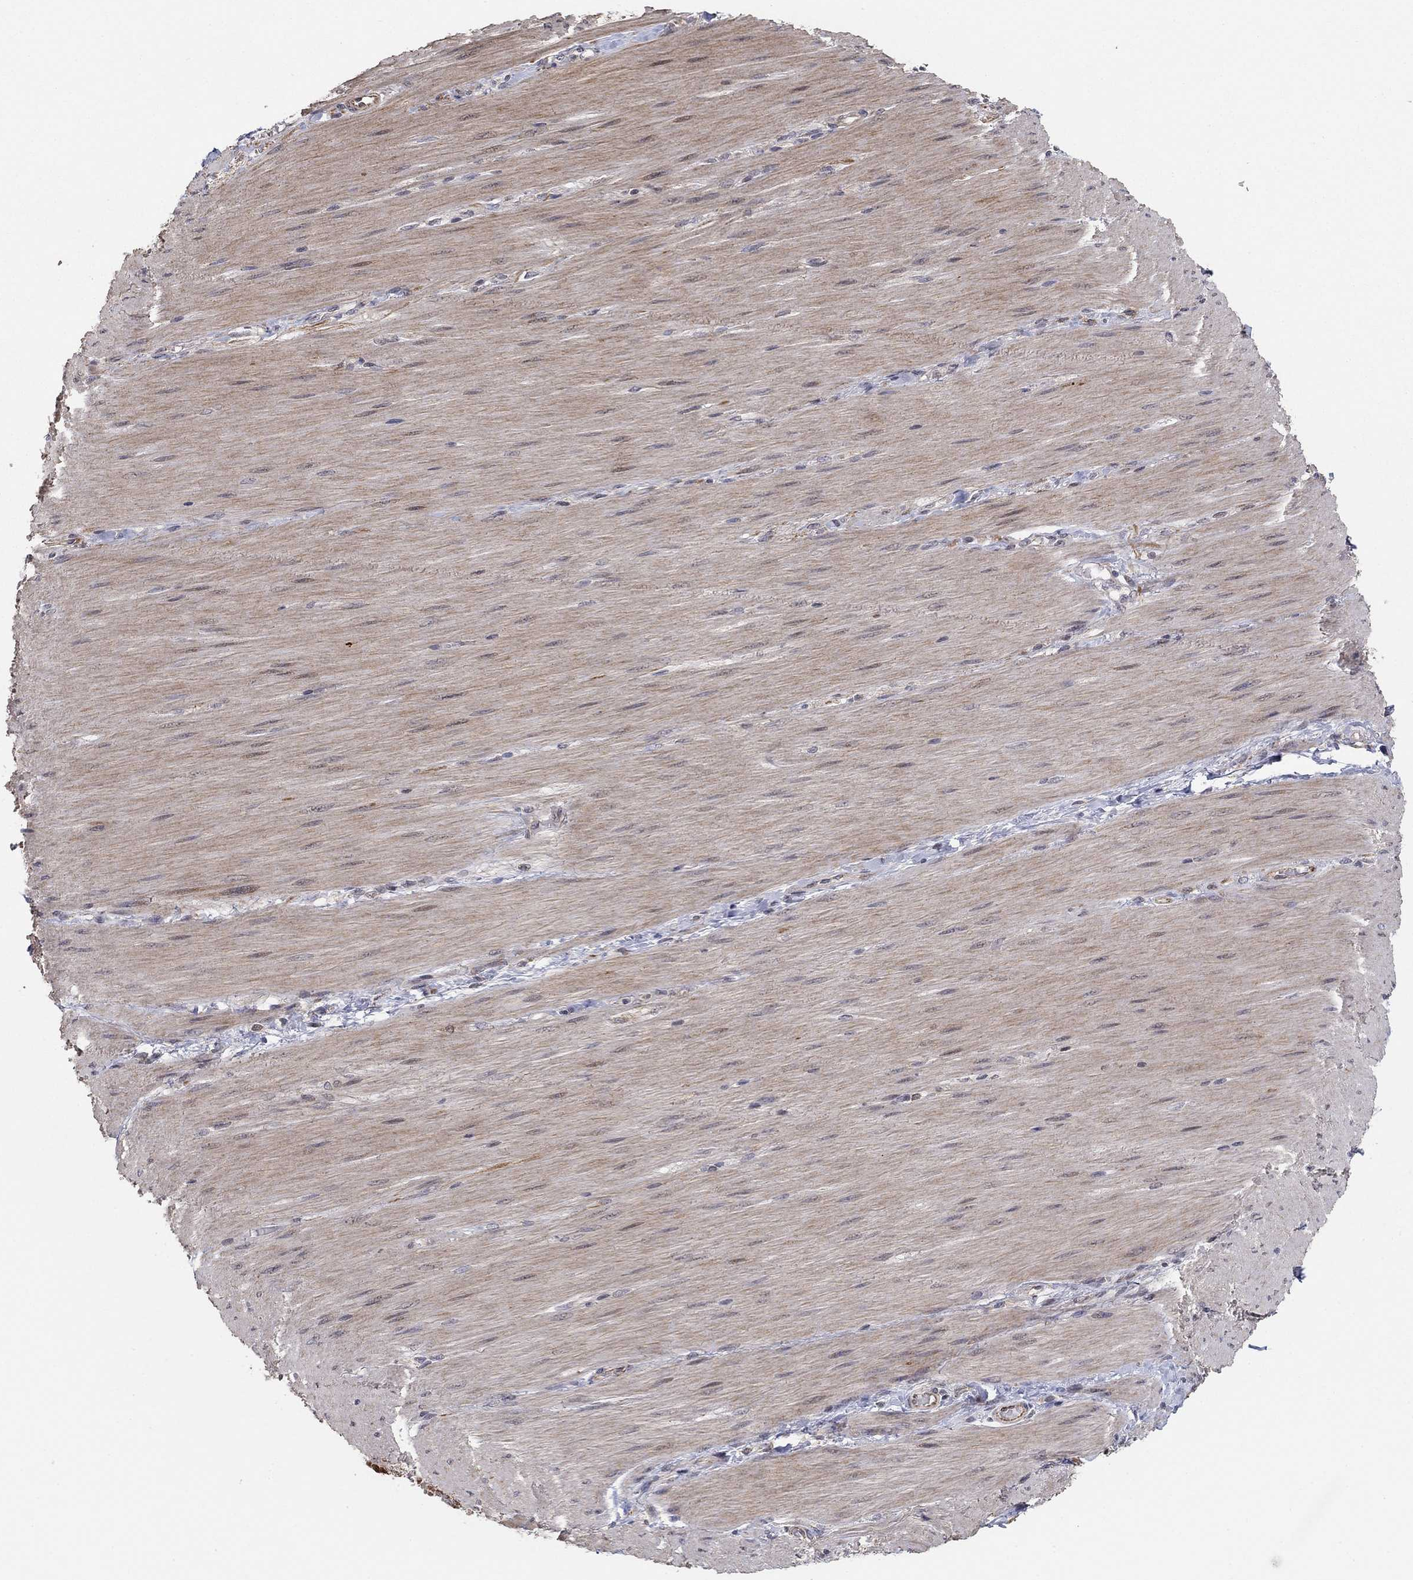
{"staining": {"intensity": "negative", "quantity": "none", "location": "none"}, "tissue": "adipose tissue", "cell_type": "Adipocytes", "image_type": "normal", "snomed": [{"axis": "morphology", "description": "Normal tissue, NOS"}, {"axis": "topography", "description": "Smooth muscle"}, {"axis": "topography", "description": "Duodenum"}, {"axis": "topography", "description": "Peripheral nerve tissue"}], "caption": "Immunohistochemical staining of unremarkable human adipose tissue displays no significant positivity in adipocytes. (DAB immunohistochemistry (IHC) visualized using brightfield microscopy, high magnification).", "gene": "ZNF395", "patient": {"sex": "female", "age": 61}}